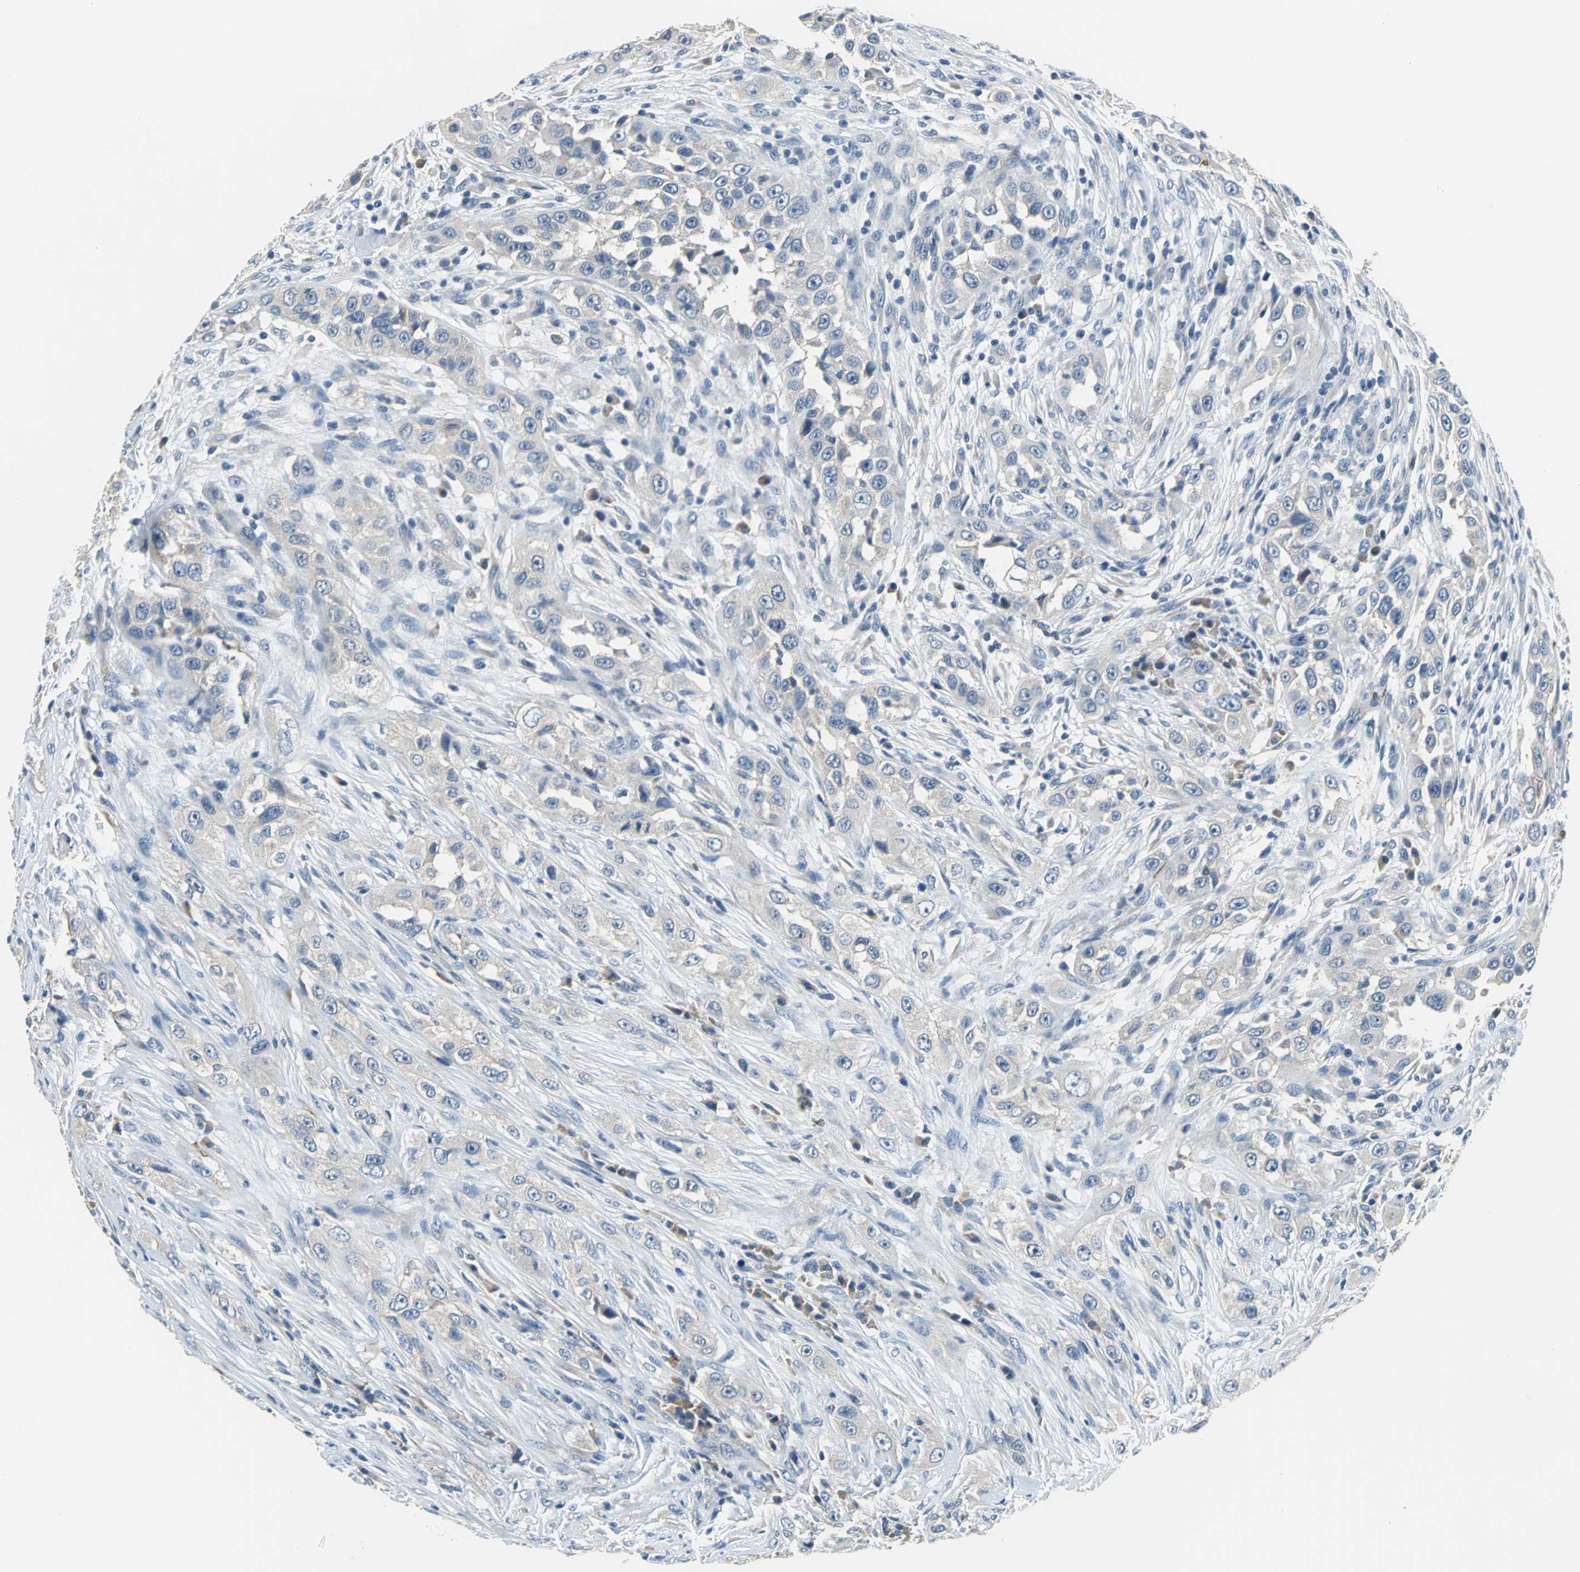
{"staining": {"intensity": "negative", "quantity": "none", "location": "none"}, "tissue": "head and neck cancer", "cell_type": "Tumor cells", "image_type": "cancer", "snomed": [{"axis": "morphology", "description": "Carcinoma, NOS"}, {"axis": "topography", "description": "Head-Neck"}], "caption": "Immunohistochemistry (IHC) of human head and neck cancer (carcinoma) shows no staining in tumor cells.", "gene": "SLC16A7", "patient": {"sex": "male", "age": 87}}